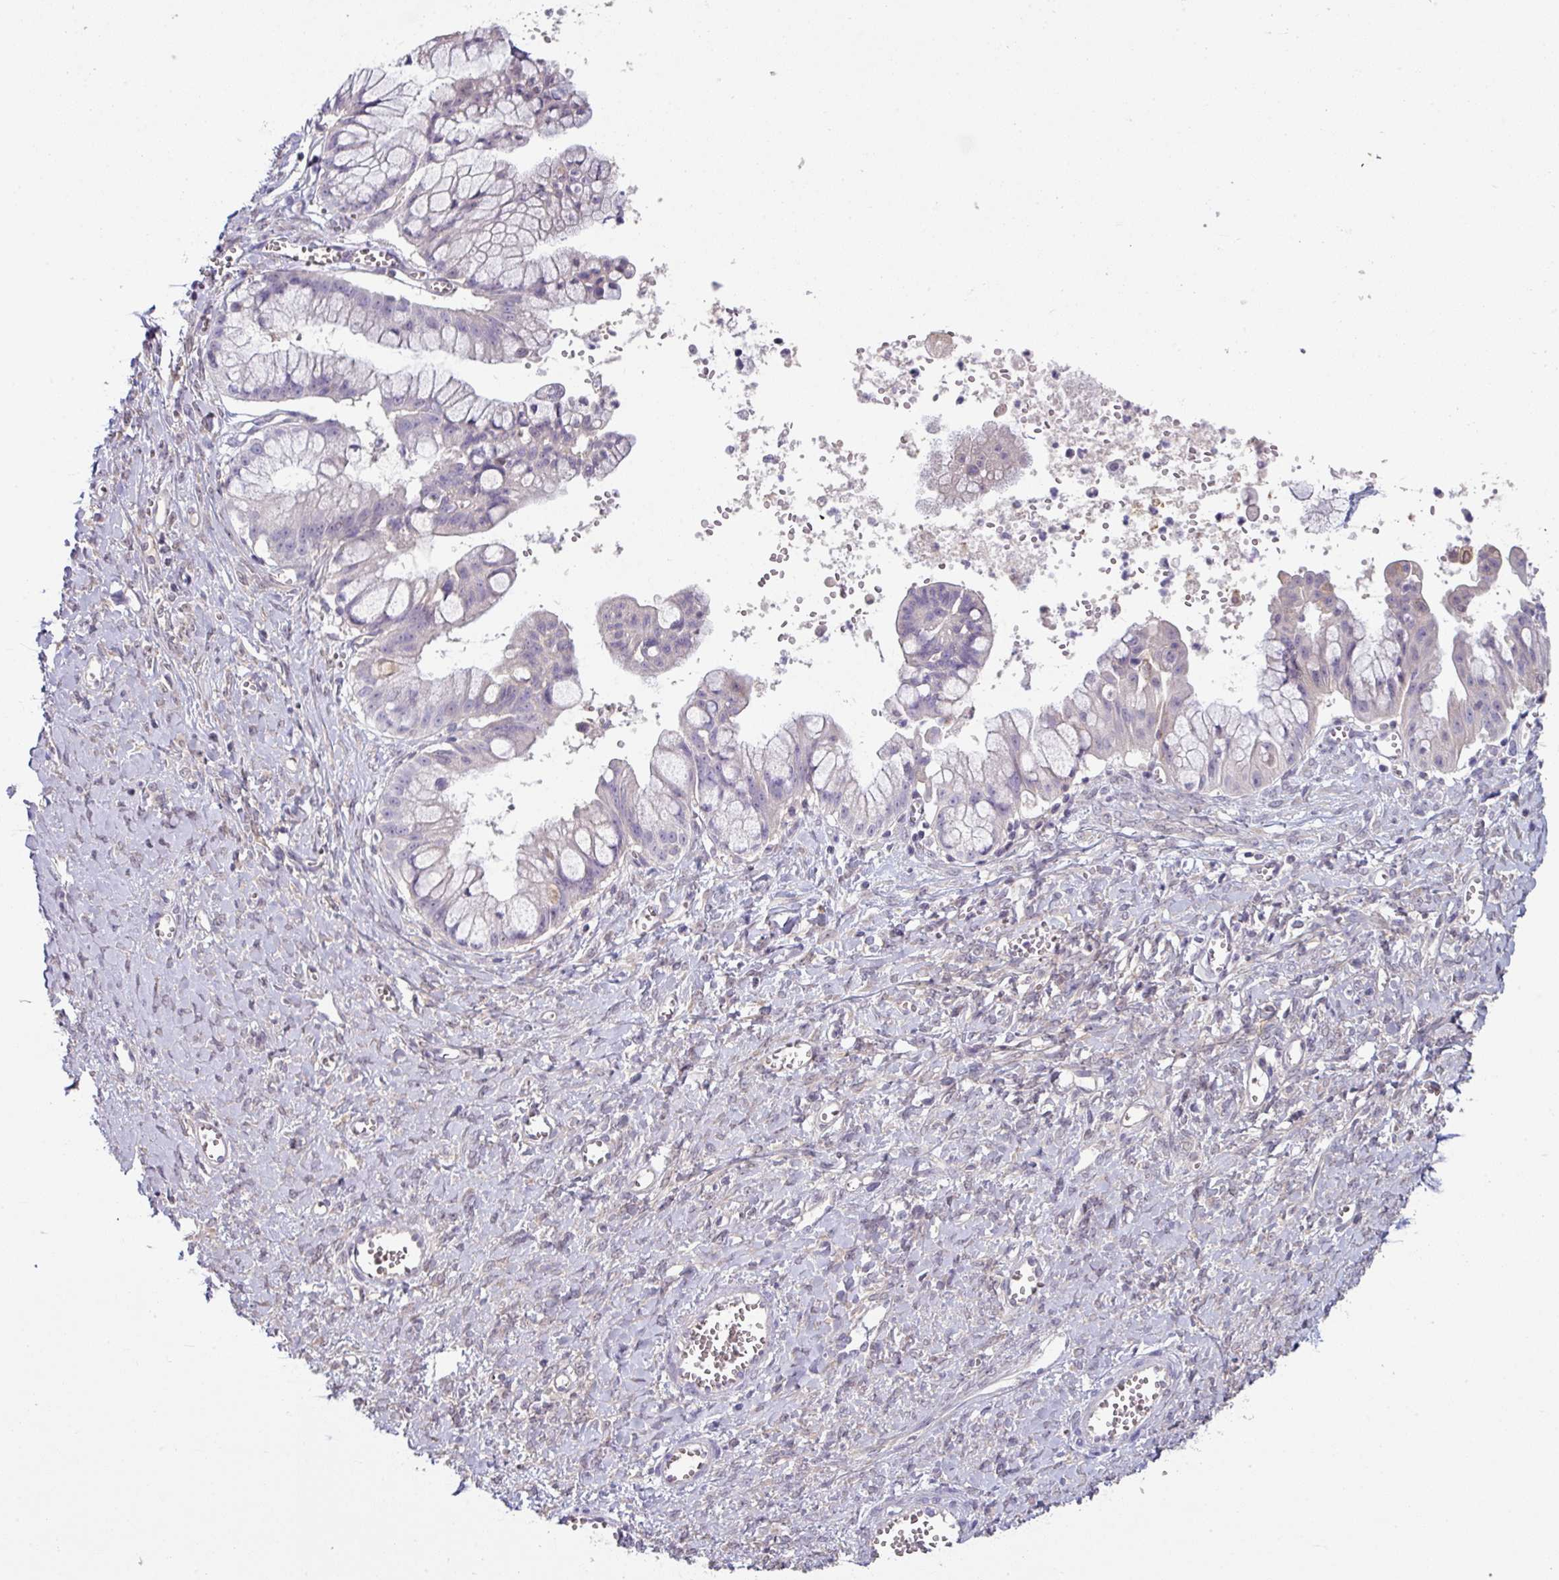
{"staining": {"intensity": "negative", "quantity": "none", "location": "none"}, "tissue": "ovarian cancer", "cell_type": "Tumor cells", "image_type": "cancer", "snomed": [{"axis": "morphology", "description": "Cystadenocarcinoma, mucinous, NOS"}, {"axis": "topography", "description": "Ovary"}], "caption": "Tumor cells are negative for protein expression in human mucinous cystadenocarcinoma (ovarian). Brightfield microscopy of IHC stained with DAB (brown) and hematoxylin (blue), captured at high magnification.", "gene": "SLAMF6", "patient": {"sex": "female", "age": 70}}